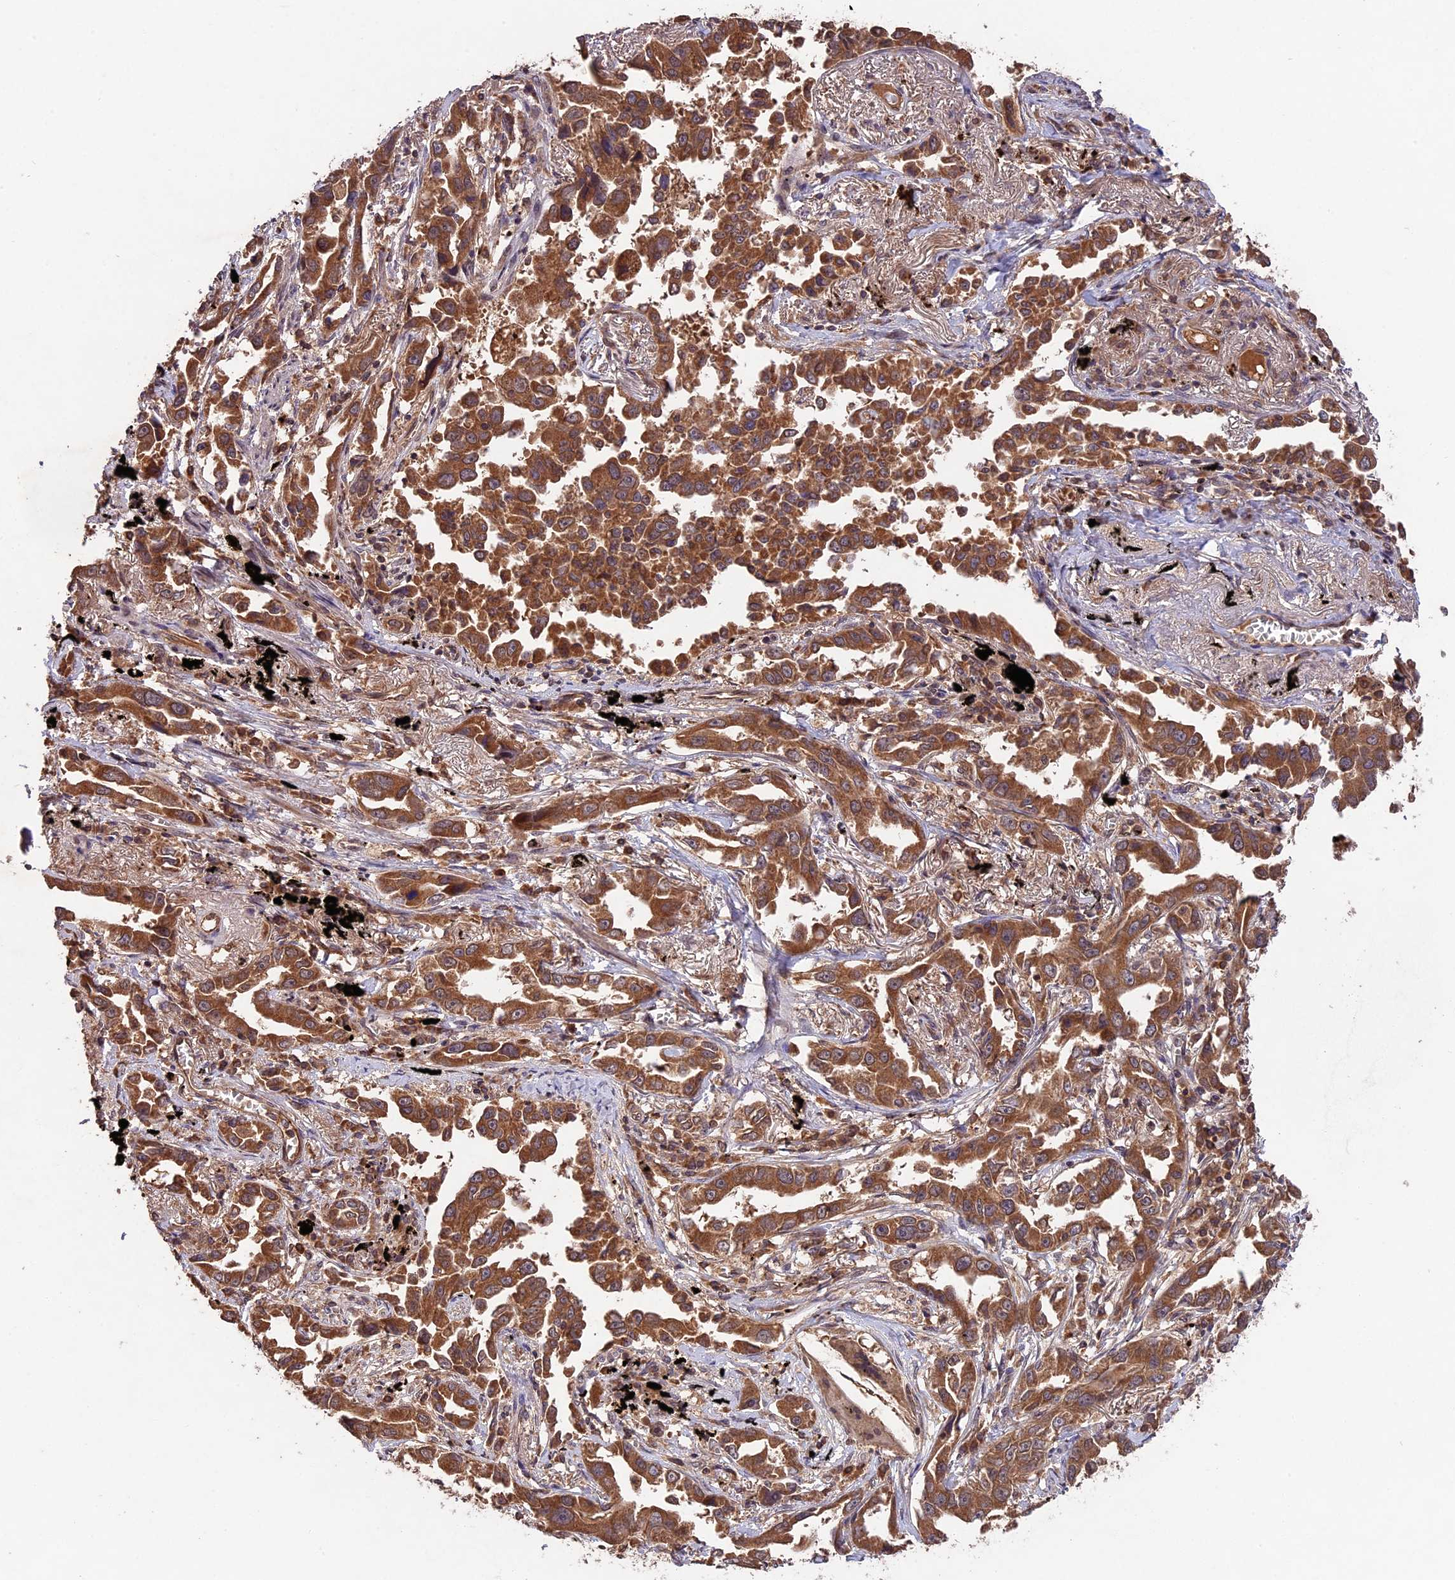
{"staining": {"intensity": "moderate", "quantity": ">75%", "location": "cytoplasmic/membranous"}, "tissue": "lung cancer", "cell_type": "Tumor cells", "image_type": "cancer", "snomed": [{"axis": "morphology", "description": "Adenocarcinoma, NOS"}, {"axis": "topography", "description": "Lung"}], "caption": "Human adenocarcinoma (lung) stained with a brown dye exhibits moderate cytoplasmic/membranous positive expression in about >75% of tumor cells.", "gene": "CHAC1", "patient": {"sex": "male", "age": 67}}